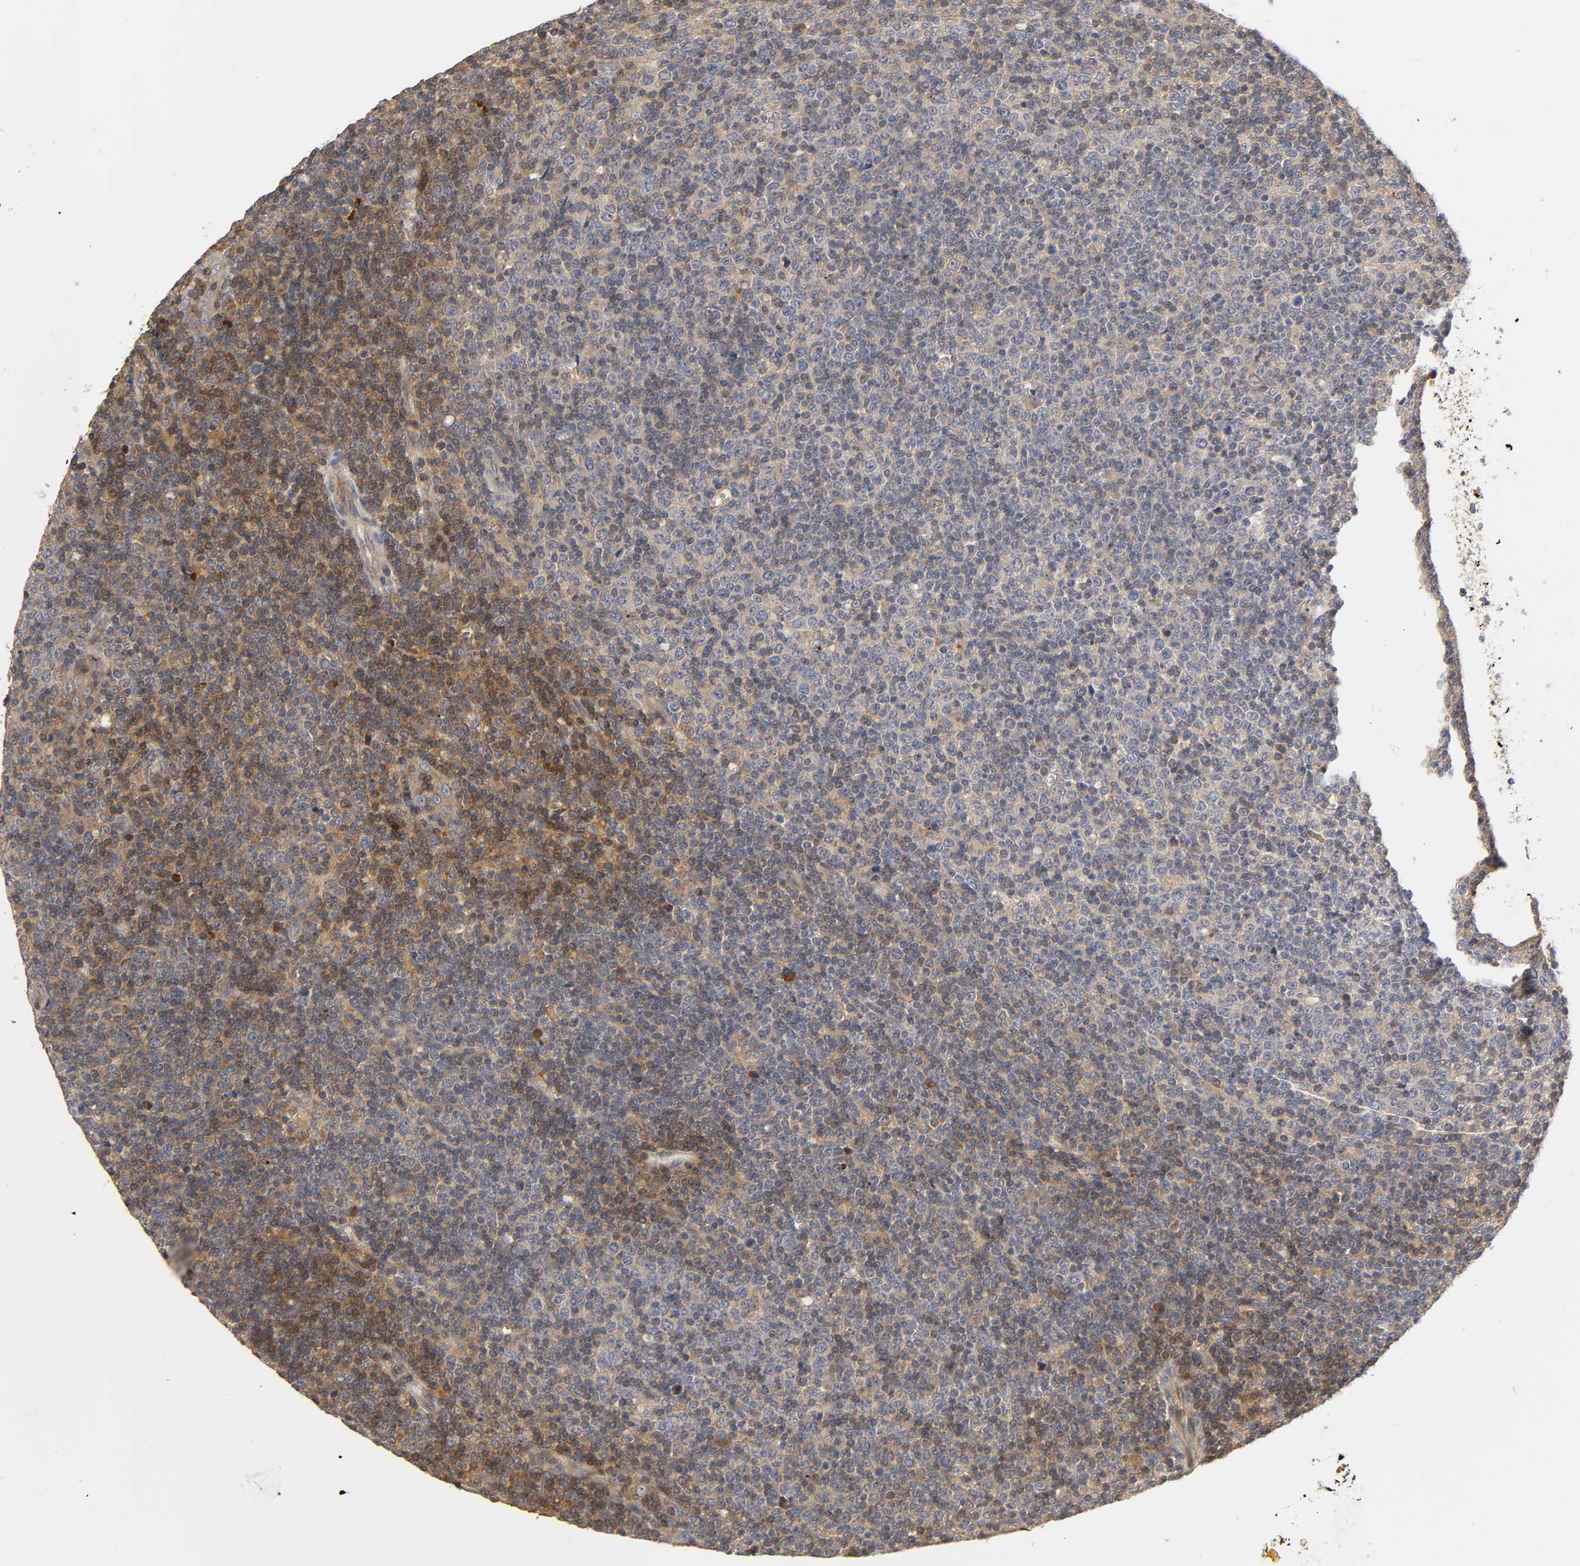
{"staining": {"intensity": "moderate", "quantity": "25%-75%", "location": "cytoplasmic/membranous"}, "tissue": "lymphoma", "cell_type": "Tumor cells", "image_type": "cancer", "snomed": [{"axis": "morphology", "description": "Malignant lymphoma, non-Hodgkin's type, Low grade"}, {"axis": "topography", "description": "Lymph node"}], "caption": "An IHC photomicrograph of neoplastic tissue is shown. Protein staining in brown shows moderate cytoplasmic/membranous positivity in lymphoma within tumor cells.", "gene": "RHOA", "patient": {"sex": "male", "age": 70}}